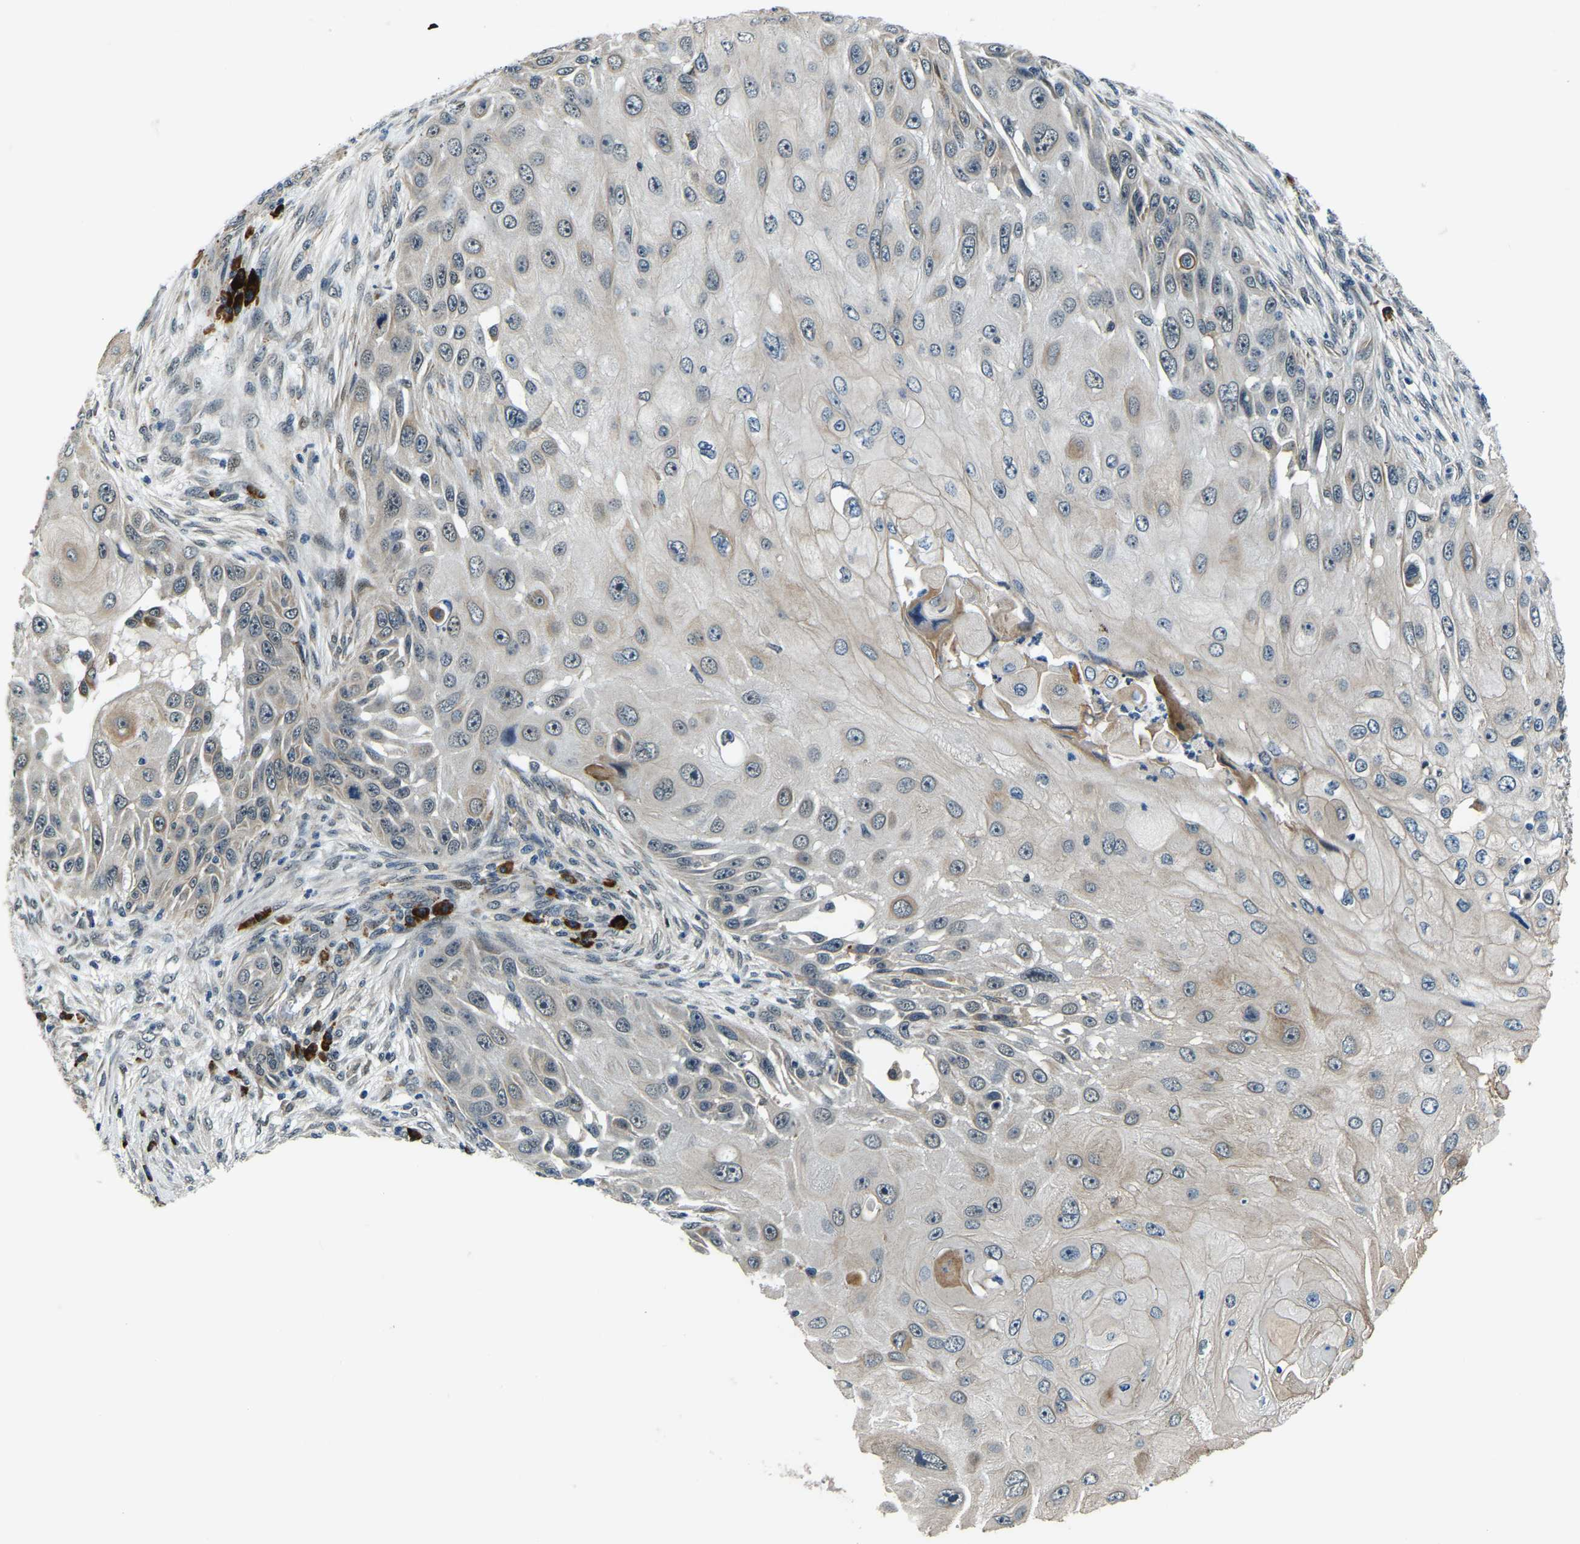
{"staining": {"intensity": "moderate", "quantity": "<25%", "location": "cytoplasmic/membranous"}, "tissue": "skin cancer", "cell_type": "Tumor cells", "image_type": "cancer", "snomed": [{"axis": "morphology", "description": "Squamous cell carcinoma, NOS"}, {"axis": "topography", "description": "Skin"}], "caption": "Squamous cell carcinoma (skin) stained with a protein marker displays moderate staining in tumor cells.", "gene": "ING2", "patient": {"sex": "female", "age": 44}}